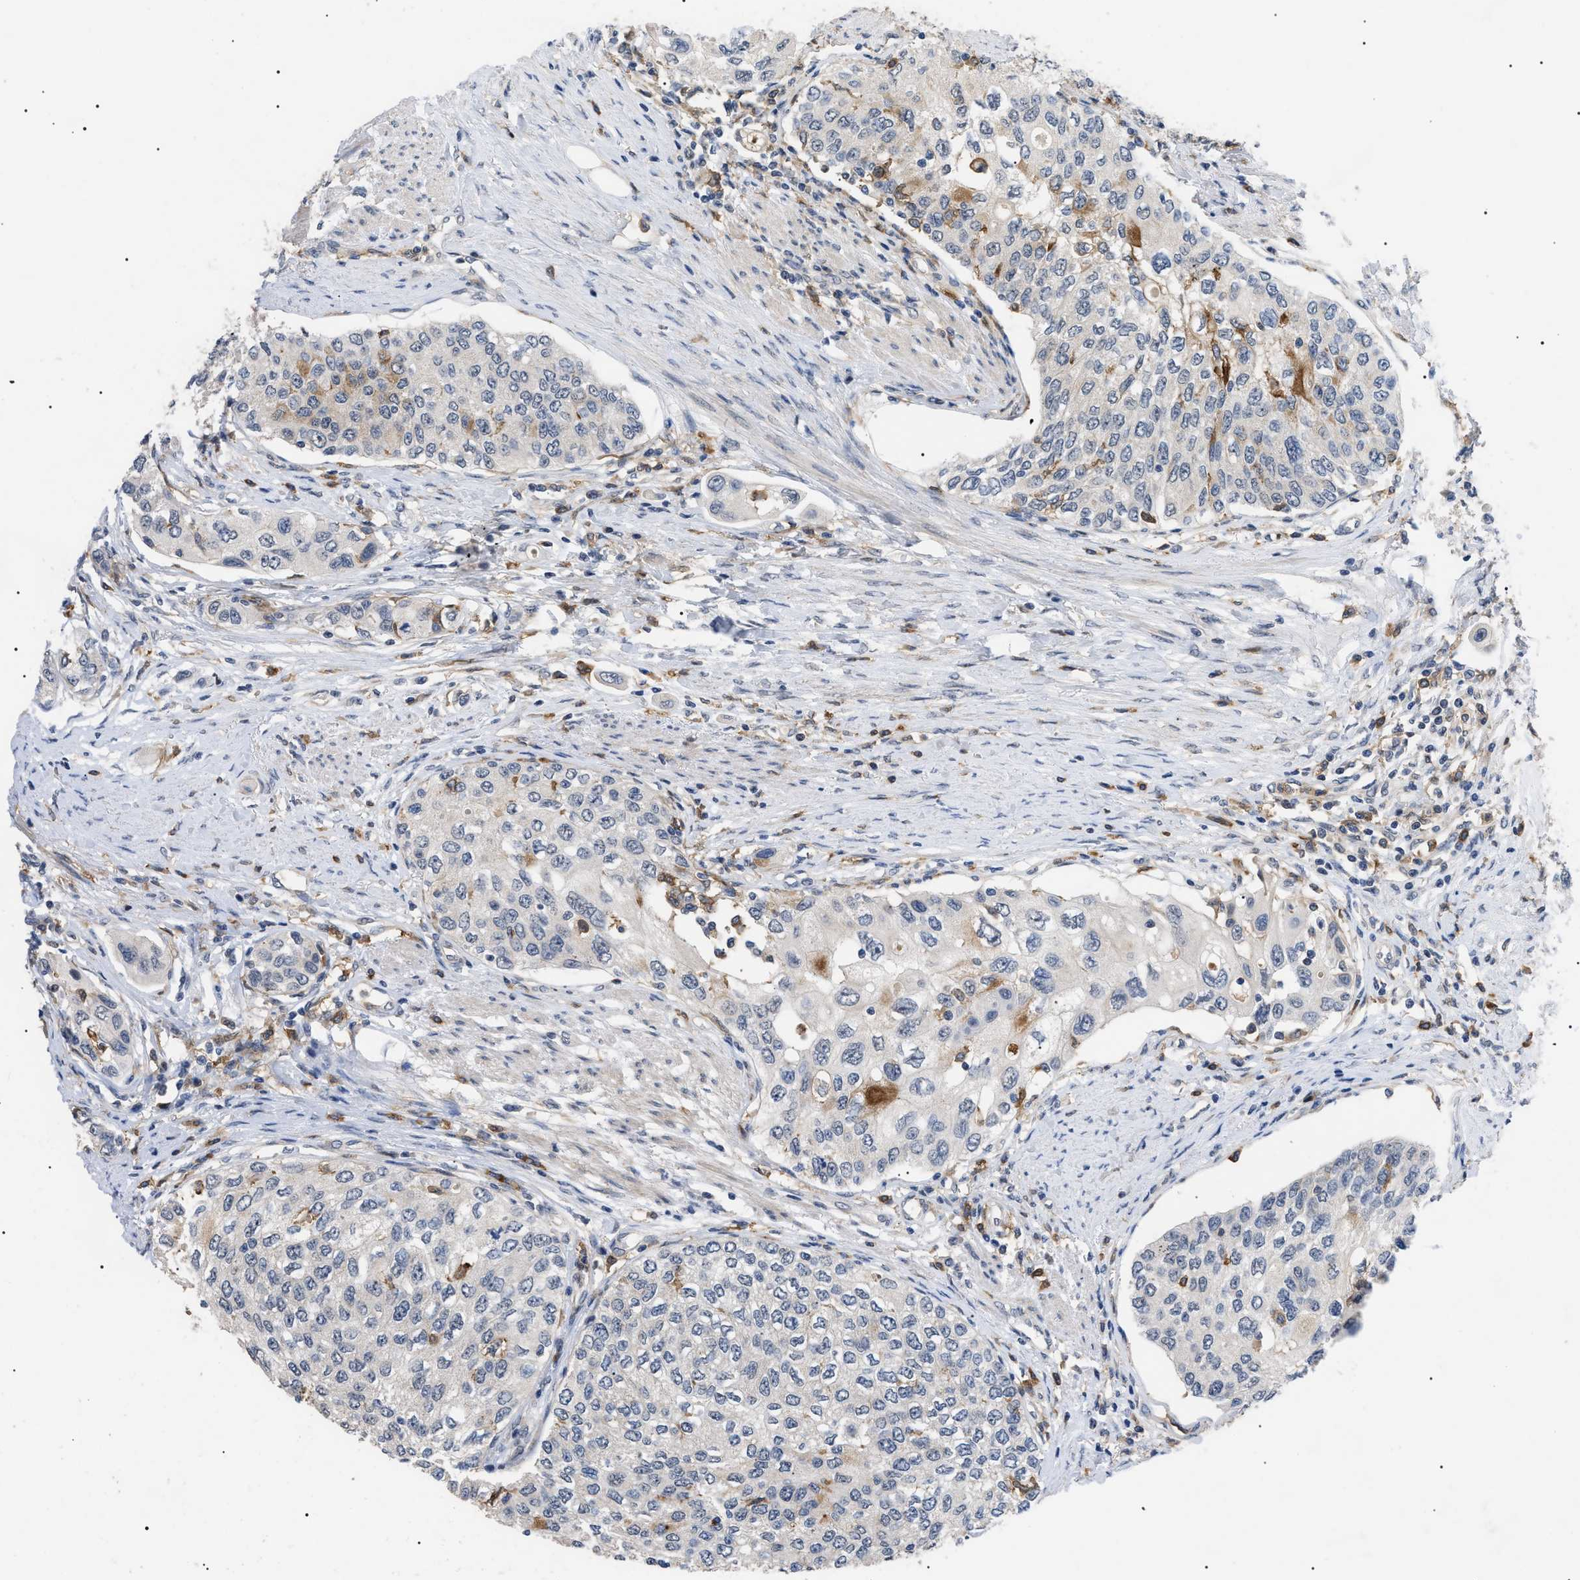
{"staining": {"intensity": "negative", "quantity": "none", "location": "none"}, "tissue": "urothelial cancer", "cell_type": "Tumor cells", "image_type": "cancer", "snomed": [{"axis": "morphology", "description": "Urothelial carcinoma, High grade"}, {"axis": "topography", "description": "Urinary bladder"}], "caption": "Urothelial carcinoma (high-grade) stained for a protein using IHC displays no positivity tumor cells.", "gene": "CD300A", "patient": {"sex": "female", "age": 56}}